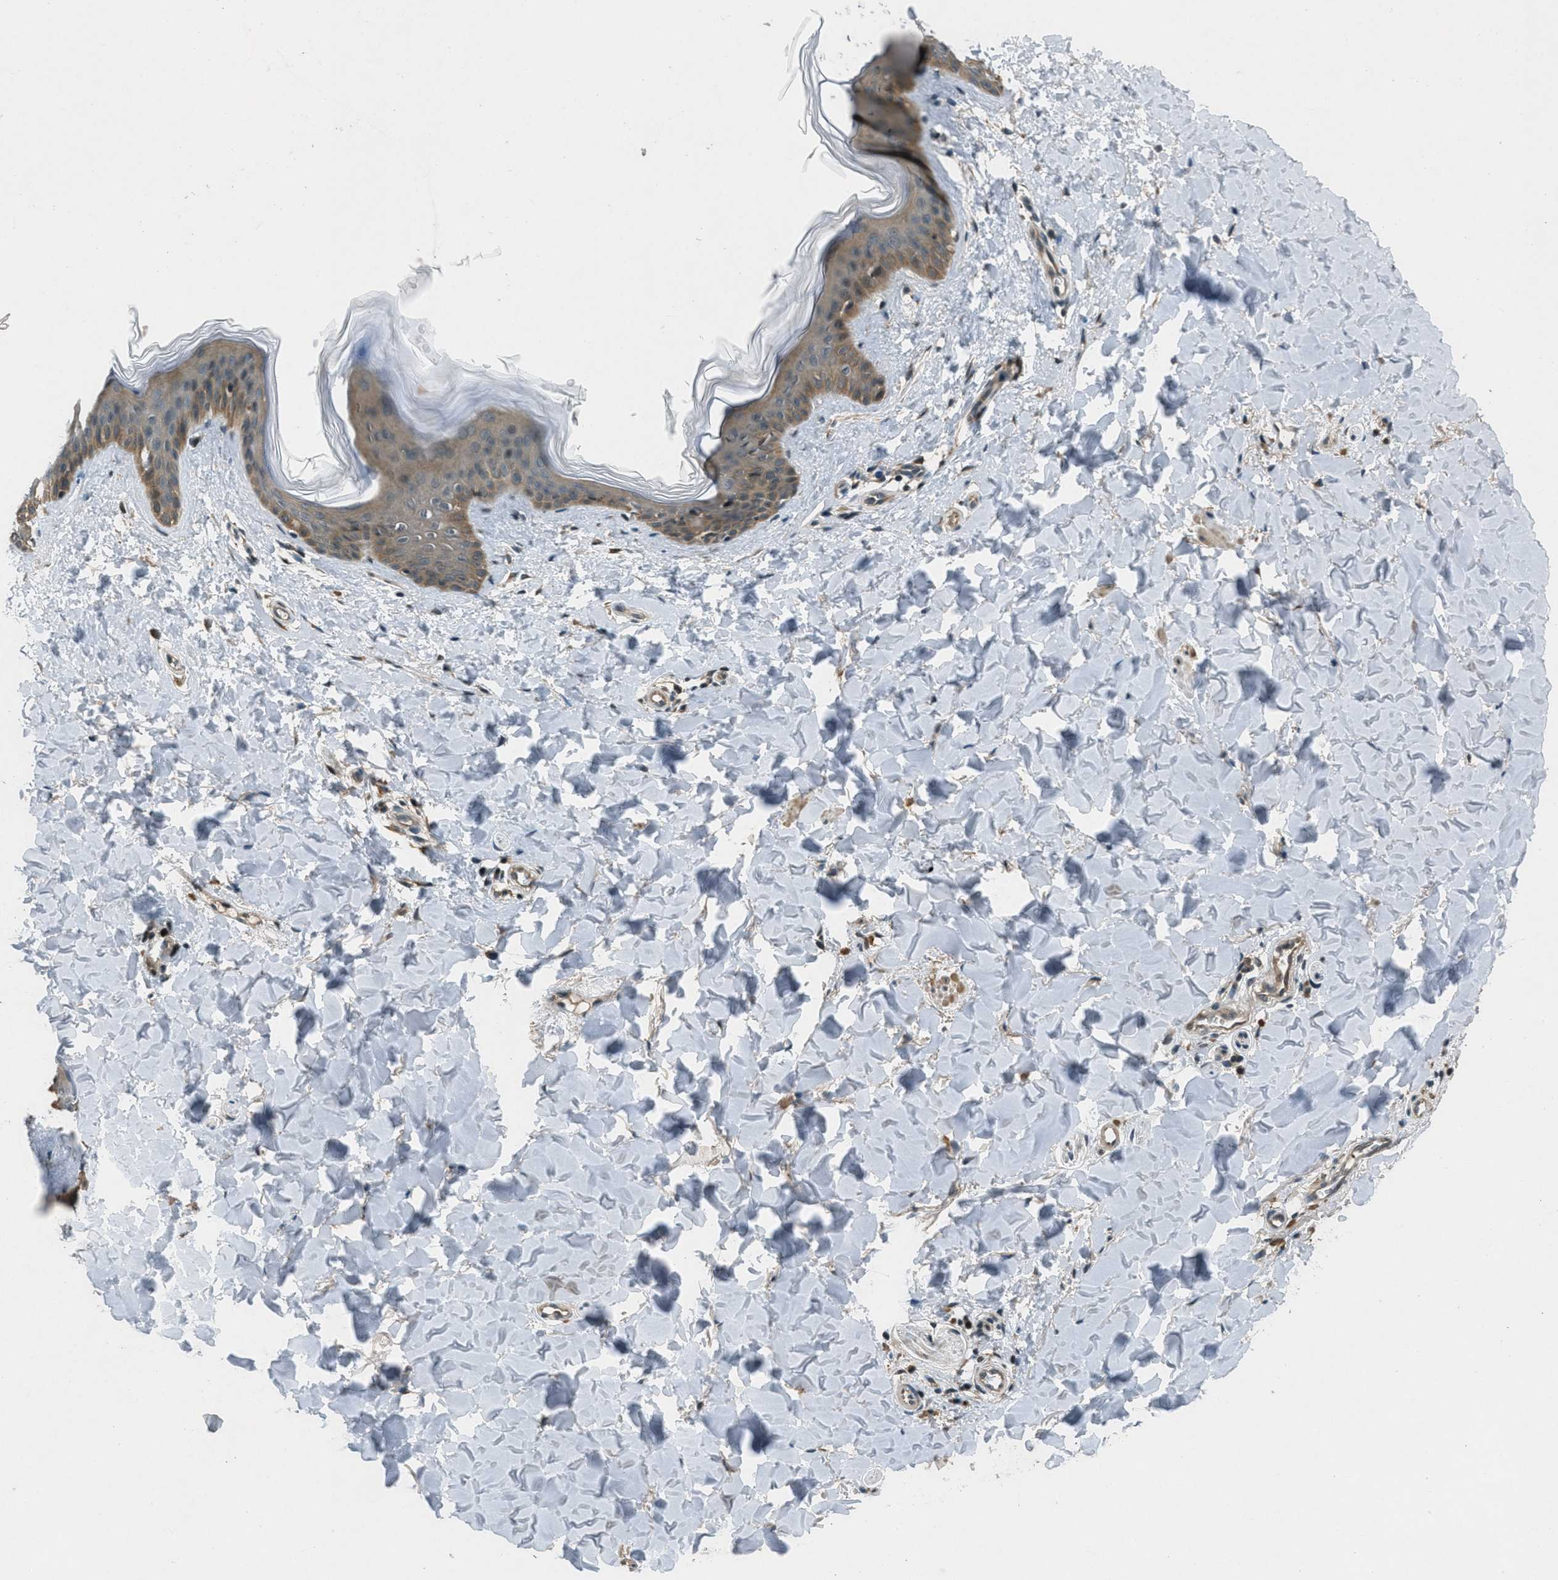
{"staining": {"intensity": "weak", "quantity": ">75%", "location": "cytoplasmic/membranous"}, "tissue": "skin", "cell_type": "Fibroblasts", "image_type": "normal", "snomed": [{"axis": "morphology", "description": "Normal tissue, NOS"}, {"axis": "topography", "description": "Skin"}], "caption": "This is a photomicrograph of IHC staining of unremarkable skin, which shows weak expression in the cytoplasmic/membranous of fibroblasts.", "gene": "EPSTI1", "patient": {"sex": "female", "age": 17}}